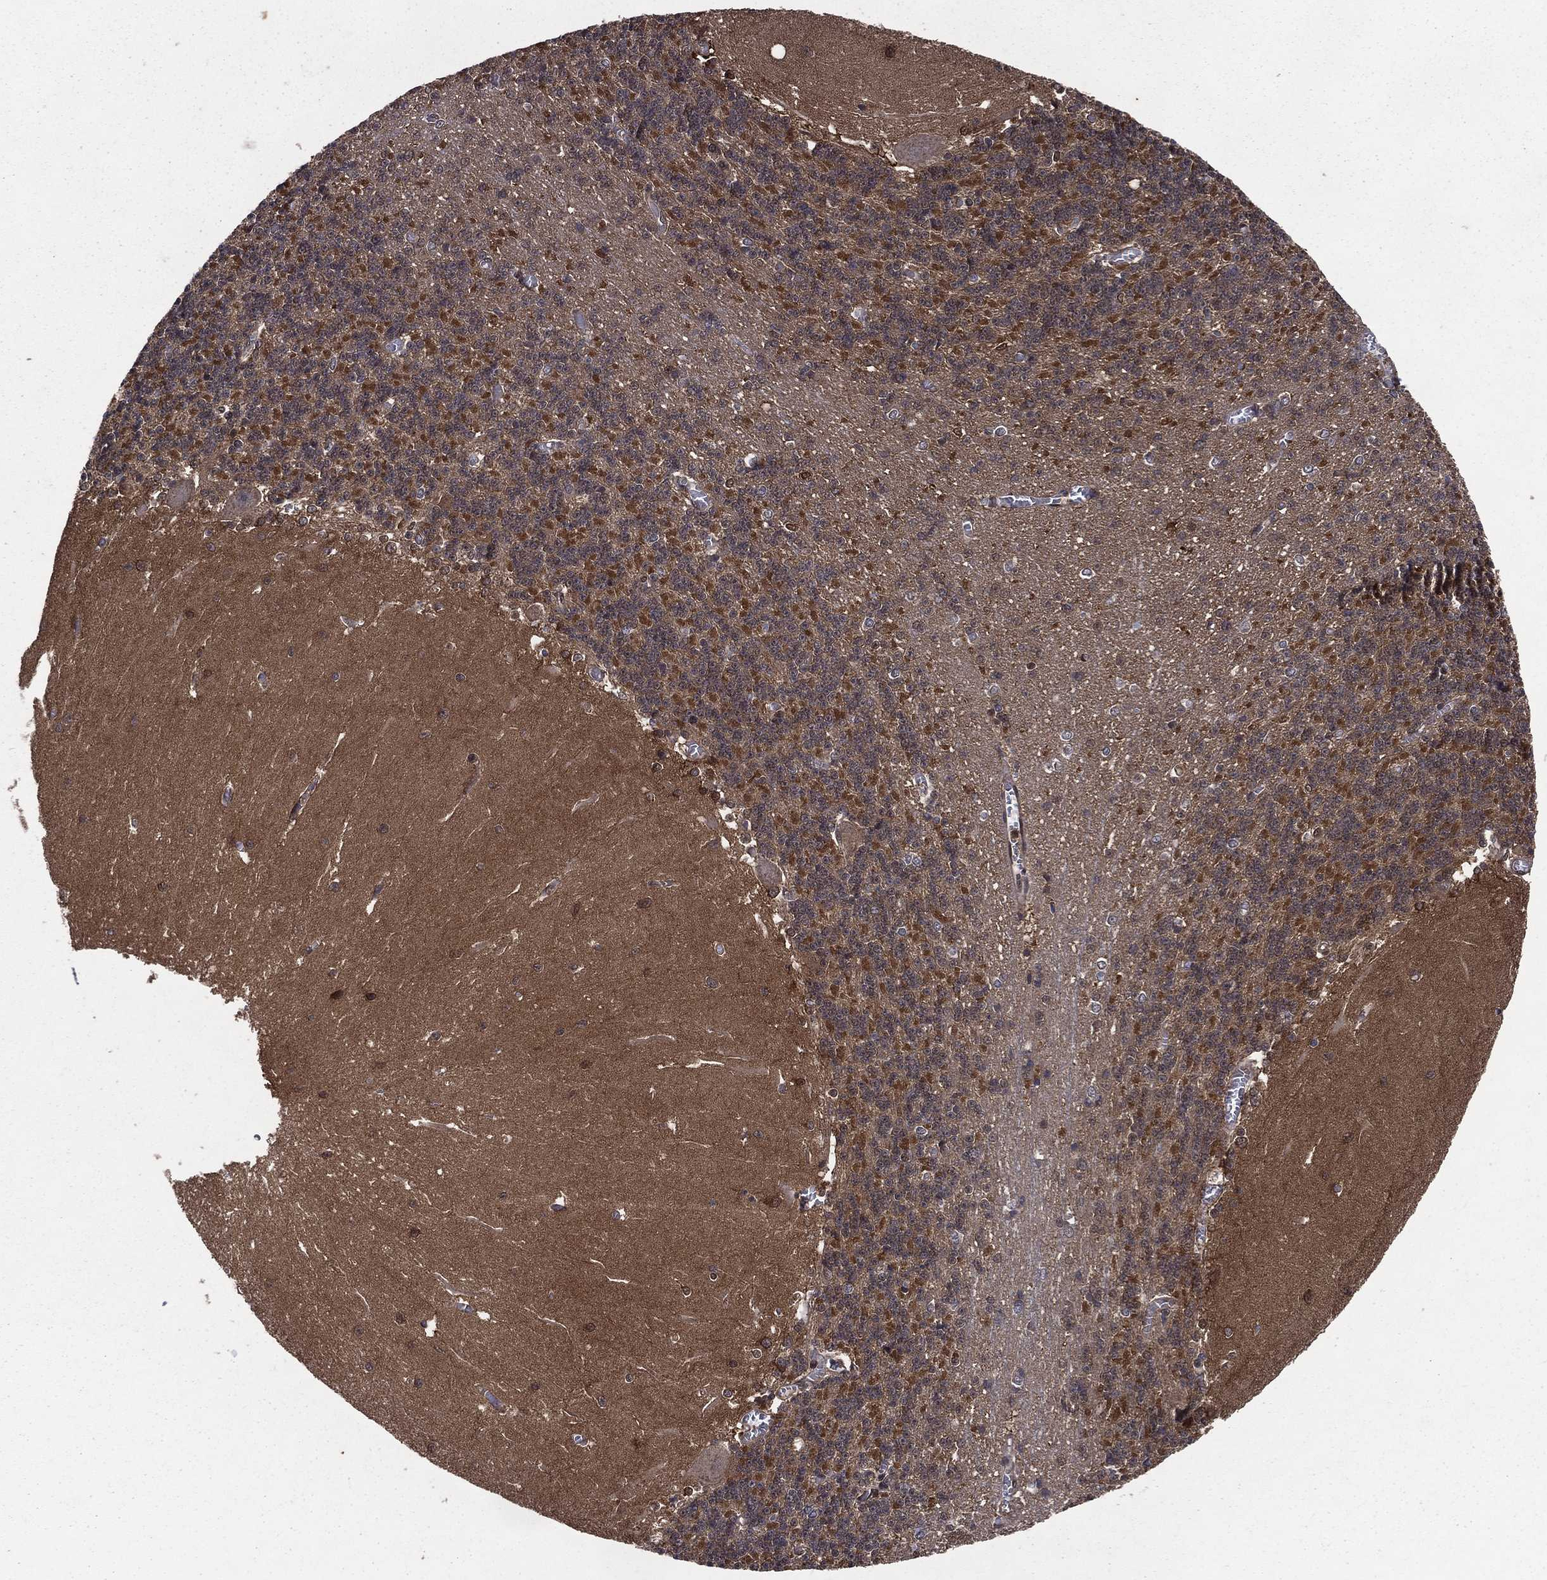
{"staining": {"intensity": "negative", "quantity": "none", "location": "none"}, "tissue": "cerebellum", "cell_type": "Cells in granular layer", "image_type": "normal", "snomed": [{"axis": "morphology", "description": "Normal tissue, NOS"}, {"axis": "topography", "description": "Cerebellum"}], "caption": "High magnification brightfield microscopy of normal cerebellum stained with DAB (3,3'-diaminobenzidine) (brown) and counterstained with hematoxylin (blue): cells in granular layer show no significant expression.", "gene": "FGD1", "patient": {"sex": "male", "age": 37}}